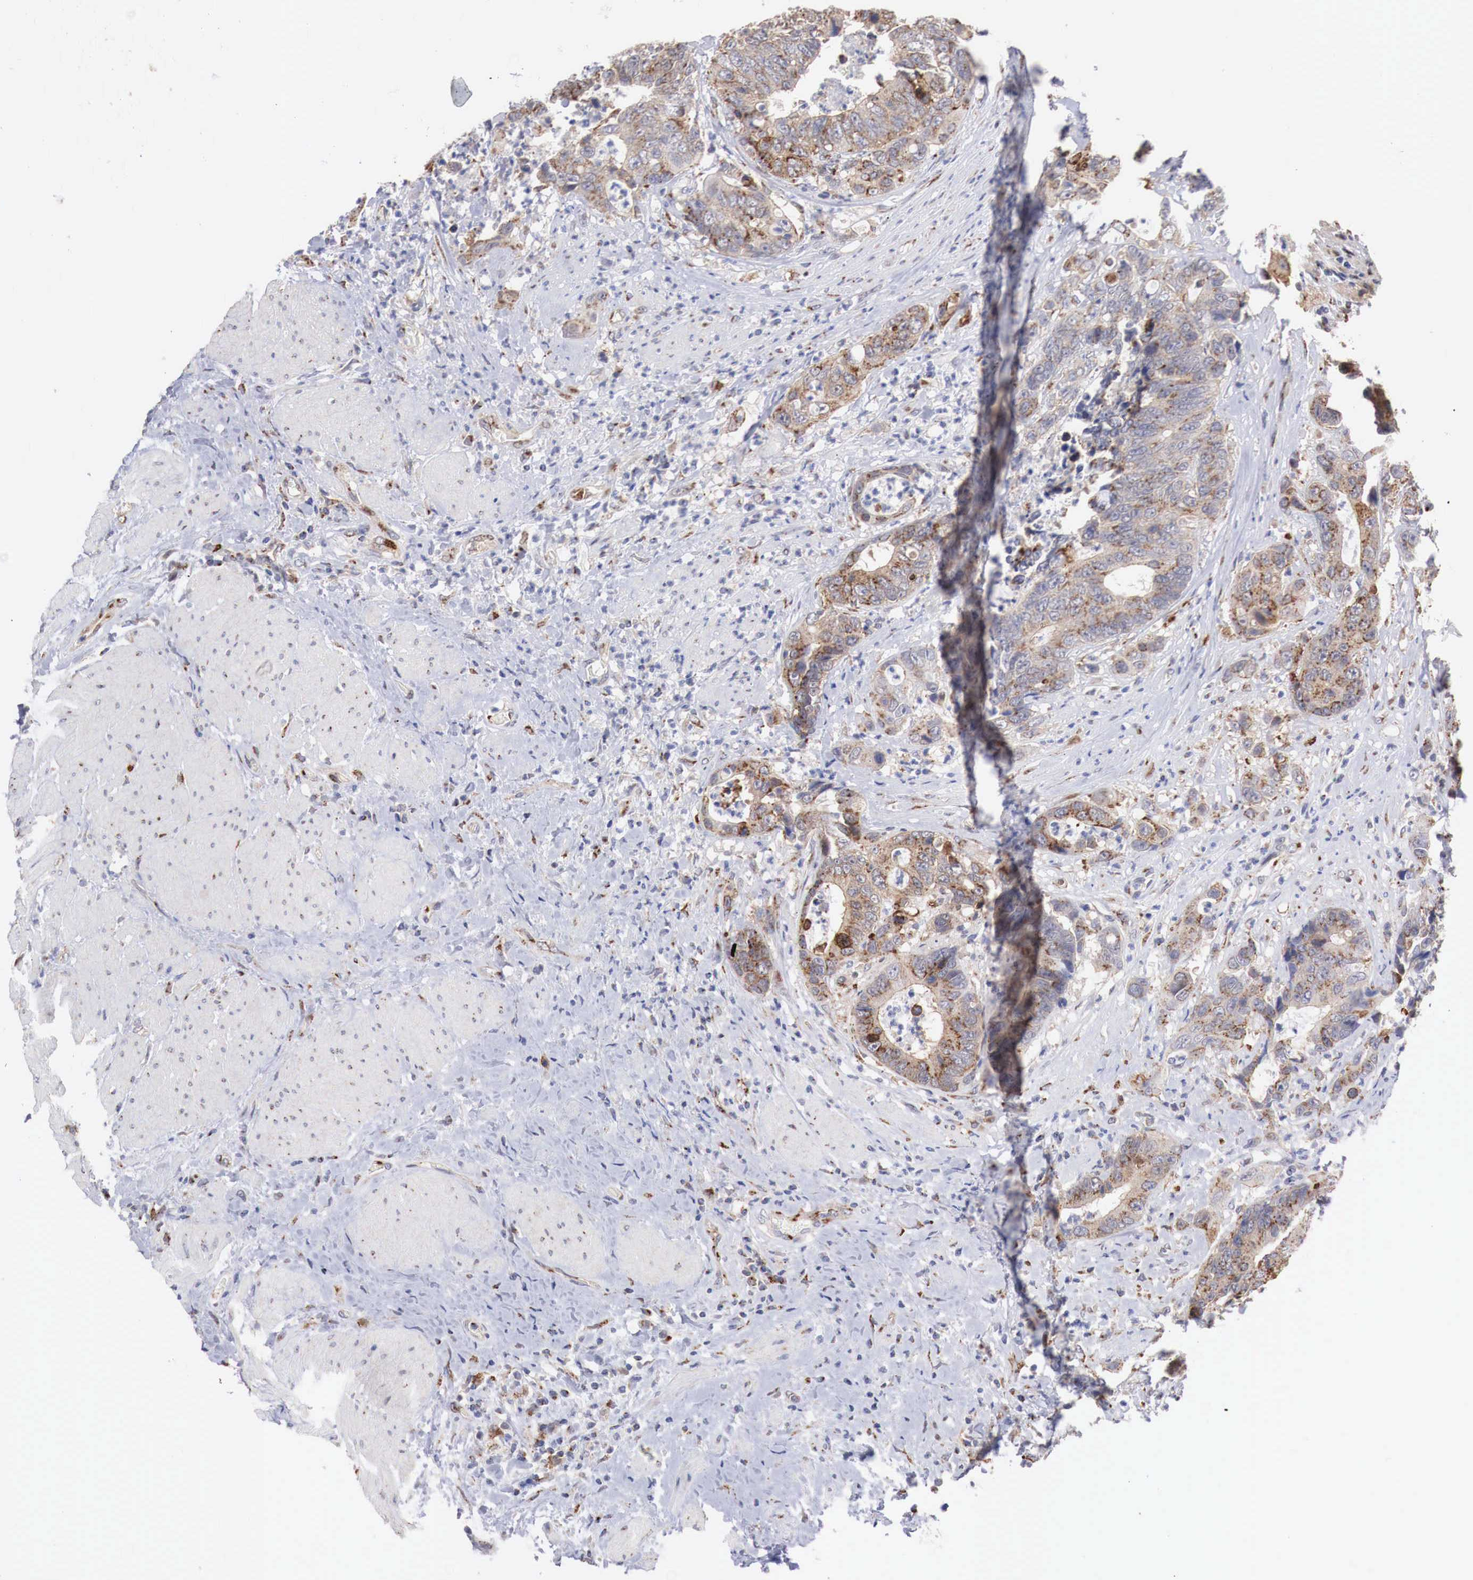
{"staining": {"intensity": "moderate", "quantity": ">75%", "location": "cytoplasmic/membranous"}, "tissue": "colorectal cancer", "cell_type": "Tumor cells", "image_type": "cancer", "snomed": [{"axis": "morphology", "description": "Adenocarcinoma, NOS"}, {"axis": "topography", "description": "Rectum"}], "caption": "Tumor cells demonstrate medium levels of moderate cytoplasmic/membranous positivity in approximately >75% of cells in human adenocarcinoma (colorectal). The protein is stained brown, and the nuclei are stained in blue (DAB IHC with brightfield microscopy, high magnification).", "gene": "SYAP1", "patient": {"sex": "female", "age": 65}}